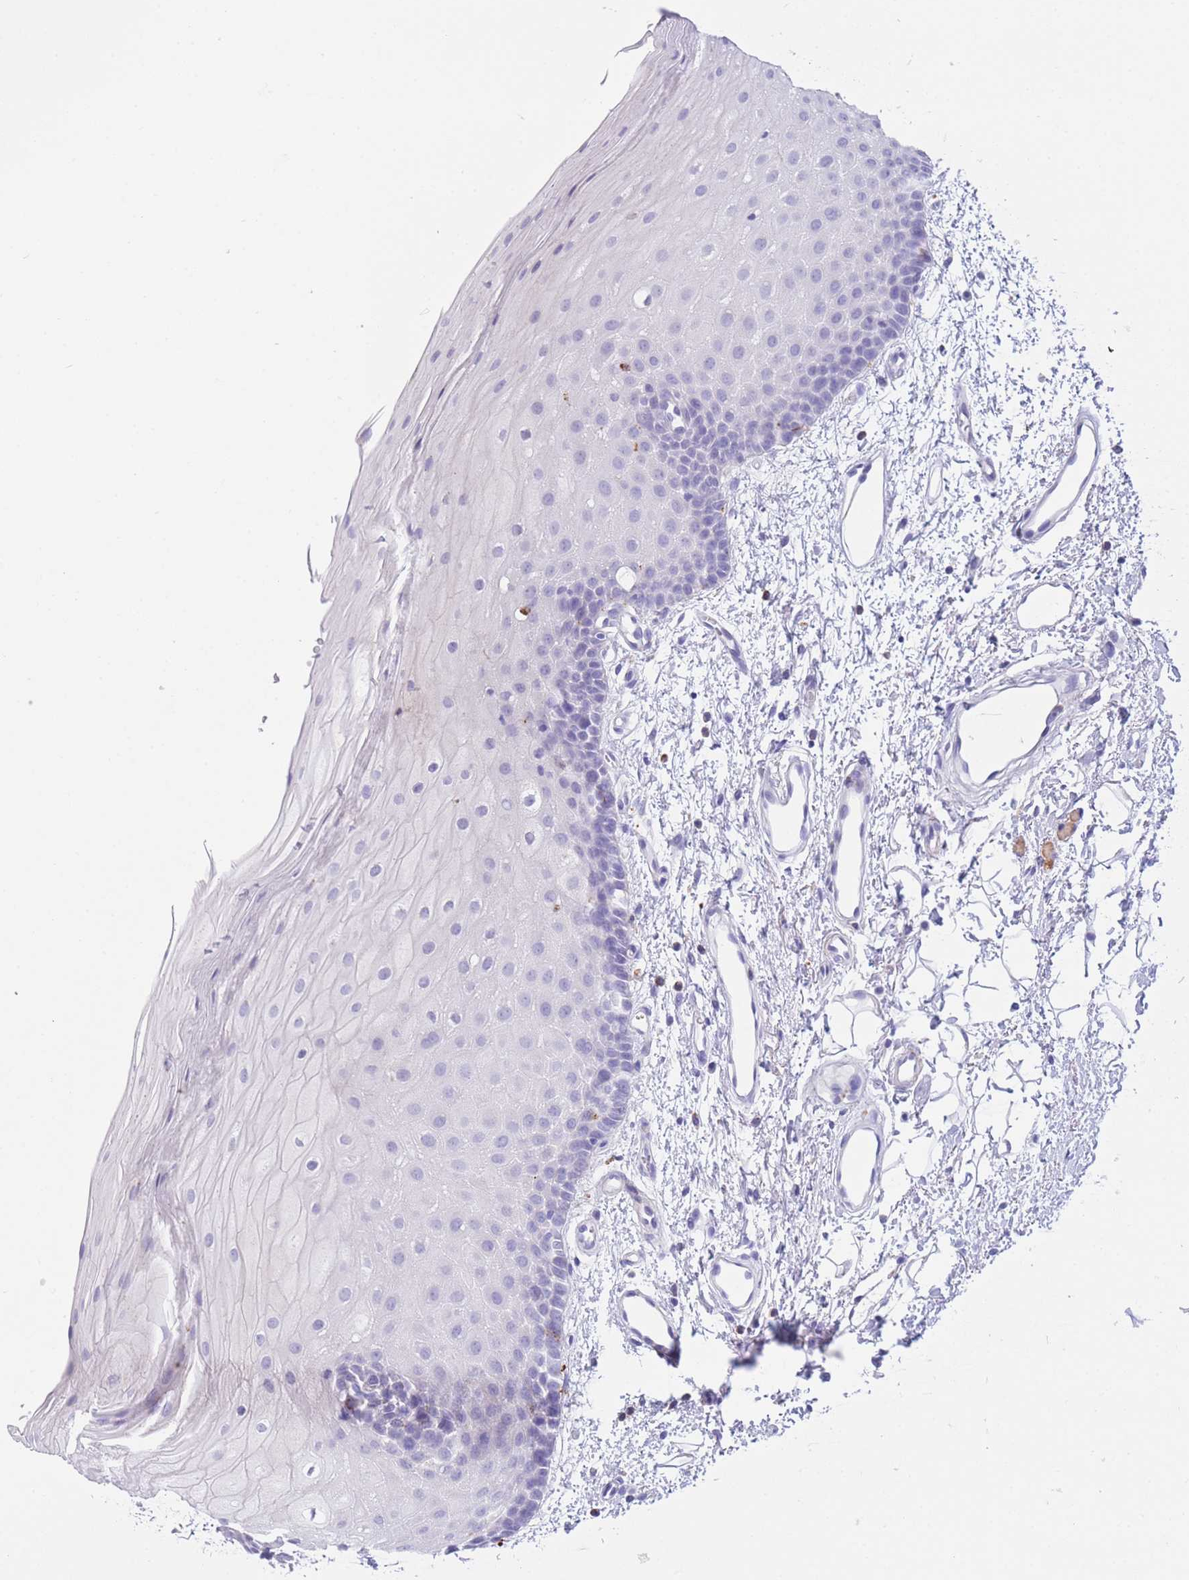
{"staining": {"intensity": "negative", "quantity": "none", "location": "none"}, "tissue": "oral mucosa", "cell_type": "Squamous epithelial cells", "image_type": "normal", "snomed": [{"axis": "morphology", "description": "Normal tissue, NOS"}, {"axis": "topography", "description": "Oral tissue"}], "caption": "Benign oral mucosa was stained to show a protein in brown. There is no significant positivity in squamous epithelial cells. (Stains: DAB (3,3'-diaminobenzidine) immunohistochemistry (IHC) with hematoxylin counter stain, Microscopy: brightfield microscopy at high magnification).", "gene": "PLBD1", "patient": {"sex": "male", "age": 68}}